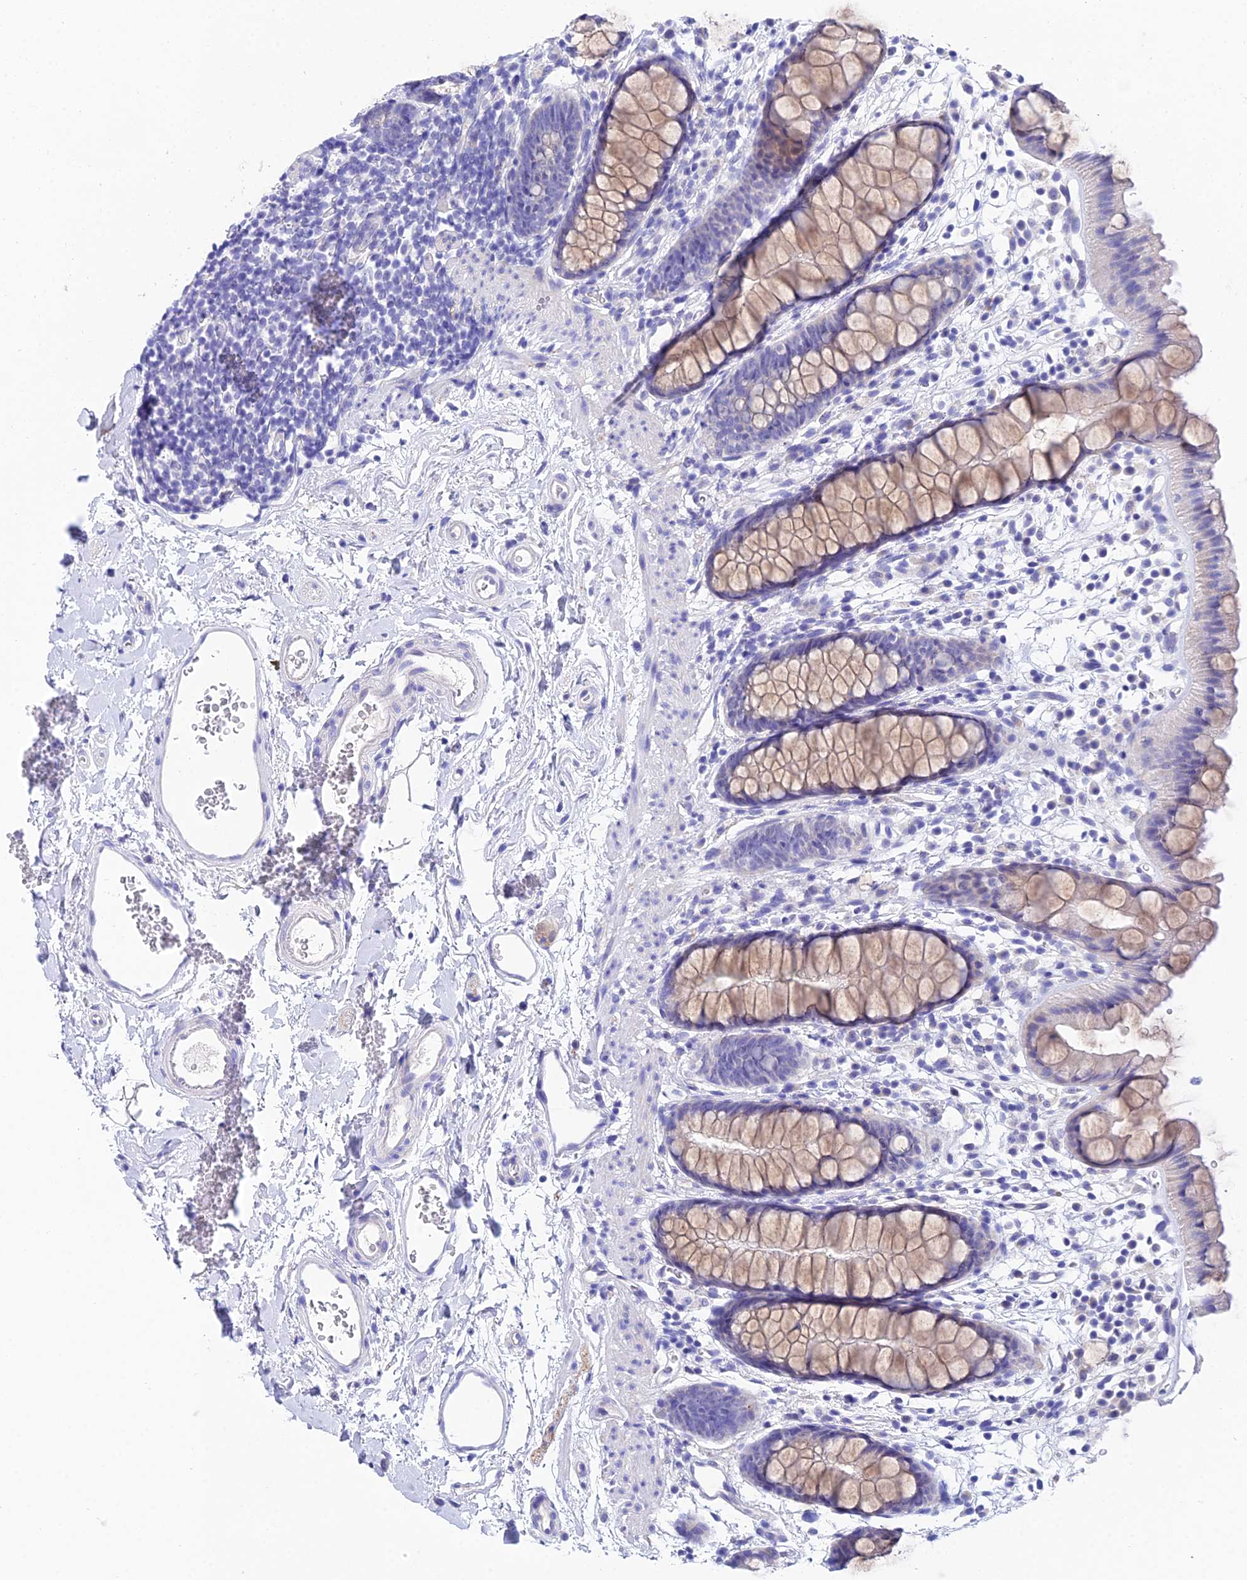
{"staining": {"intensity": "weak", "quantity": ">75%", "location": "cytoplasmic/membranous"}, "tissue": "rectum", "cell_type": "Glandular cells", "image_type": "normal", "snomed": [{"axis": "morphology", "description": "Normal tissue, NOS"}, {"axis": "topography", "description": "Rectum"}], "caption": "Weak cytoplasmic/membranous expression is present in approximately >75% of glandular cells in benign rectum. Immunohistochemistry (ihc) stains the protein in brown and the nuclei are stained blue.", "gene": "CEP41", "patient": {"sex": "female", "age": 65}}